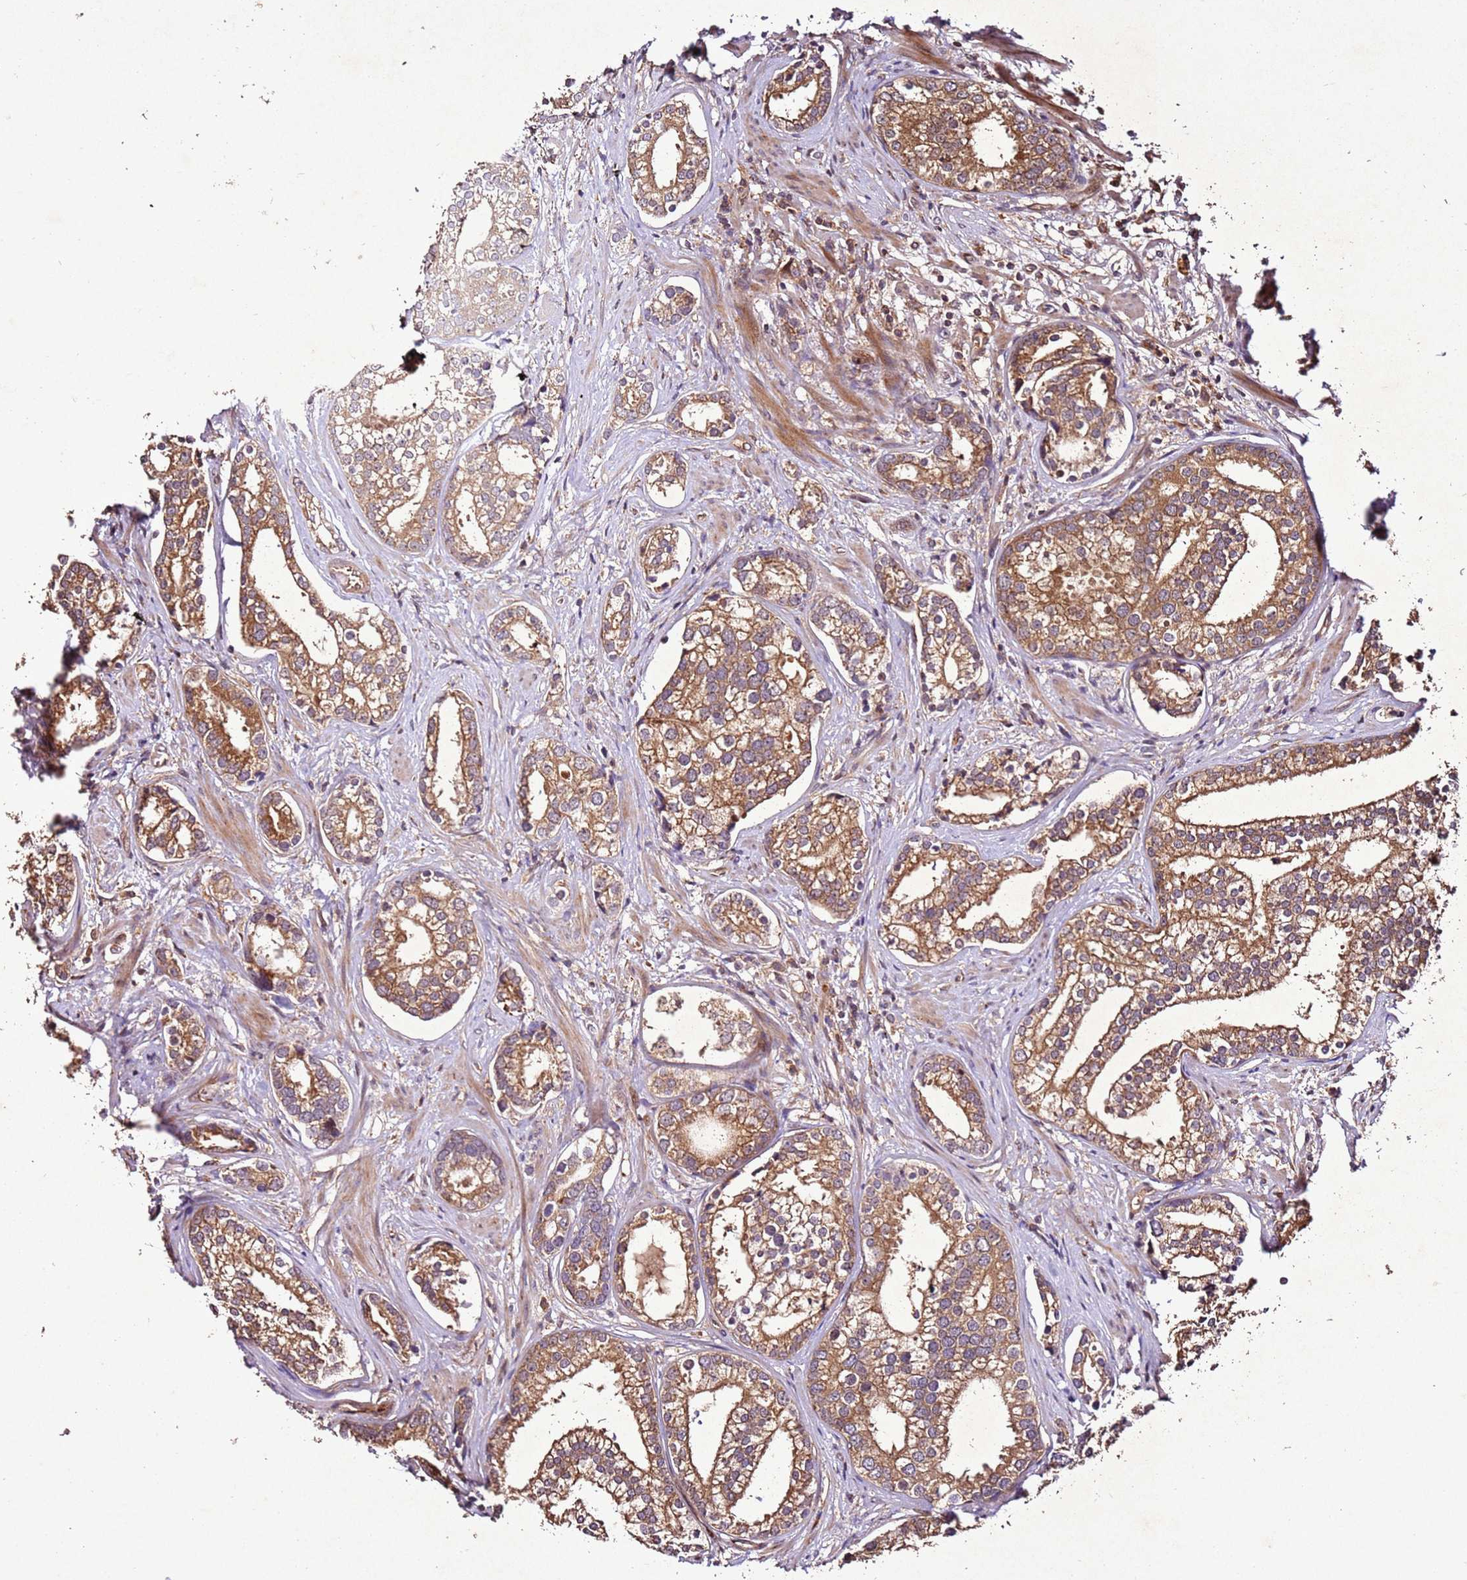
{"staining": {"intensity": "moderate", "quantity": ">75%", "location": "cytoplasmic/membranous"}, "tissue": "prostate cancer", "cell_type": "Tumor cells", "image_type": "cancer", "snomed": [{"axis": "morphology", "description": "Adenocarcinoma, High grade"}, {"axis": "topography", "description": "Prostate"}], "caption": "High-grade adenocarcinoma (prostate) stained with DAB IHC demonstrates medium levels of moderate cytoplasmic/membranous staining in about >75% of tumor cells.", "gene": "PTMA", "patient": {"sex": "male", "age": 75}}